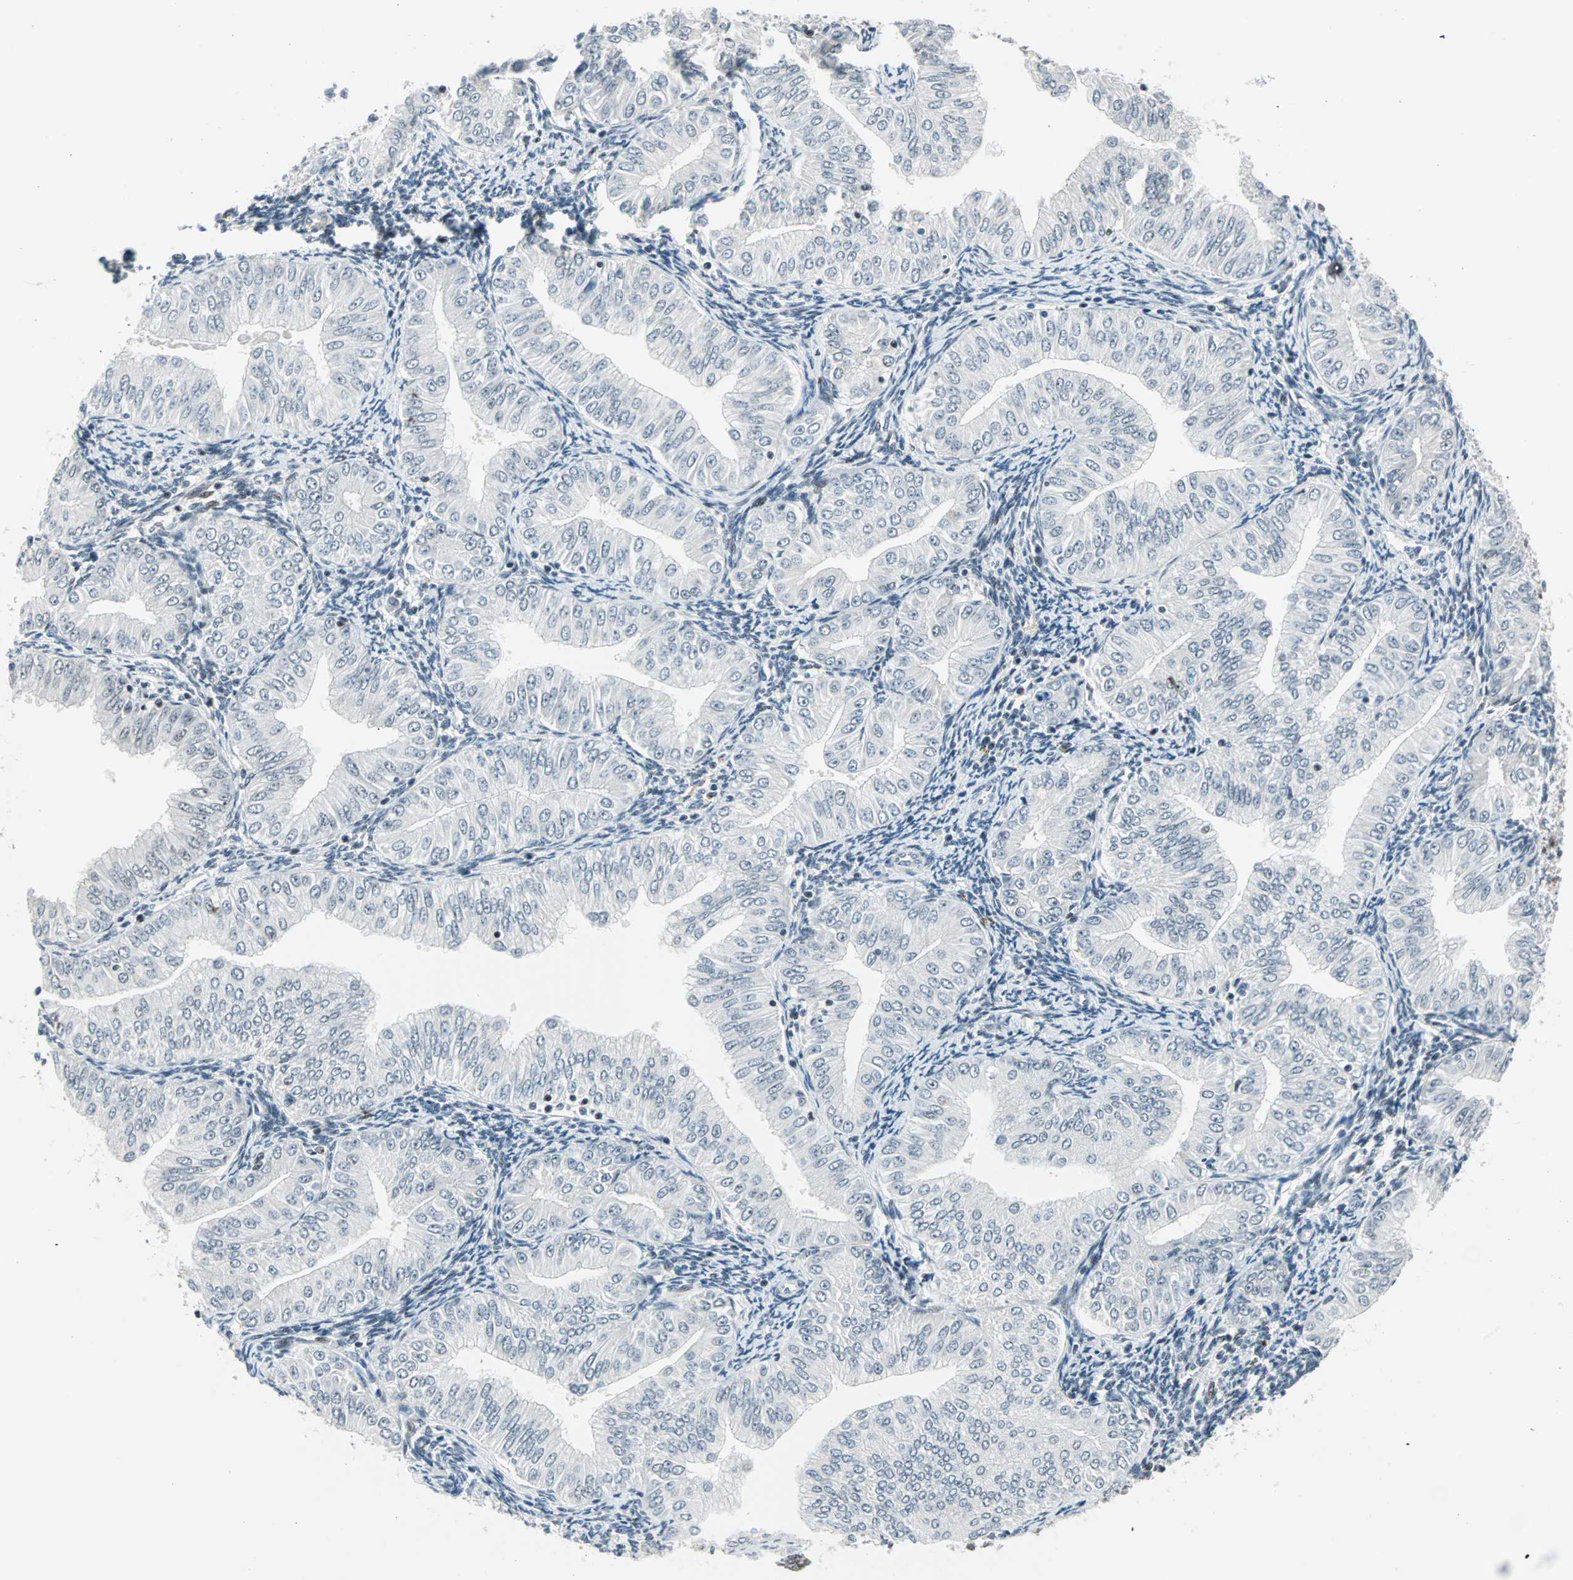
{"staining": {"intensity": "weak", "quantity": "<25%", "location": "nuclear"}, "tissue": "endometrial cancer", "cell_type": "Tumor cells", "image_type": "cancer", "snomed": [{"axis": "morphology", "description": "Normal tissue, NOS"}, {"axis": "morphology", "description": "Adenocarcinoma, NOS"}, {"axis": "topography", "description": "Endometrium"}], "caption": "This is an immunohistochemistry histopathology image of human endometrial cancer. There is no expression in tumor cells.", "gene": "SIN3A", "patient": {"sex": "female", "age": 53}}